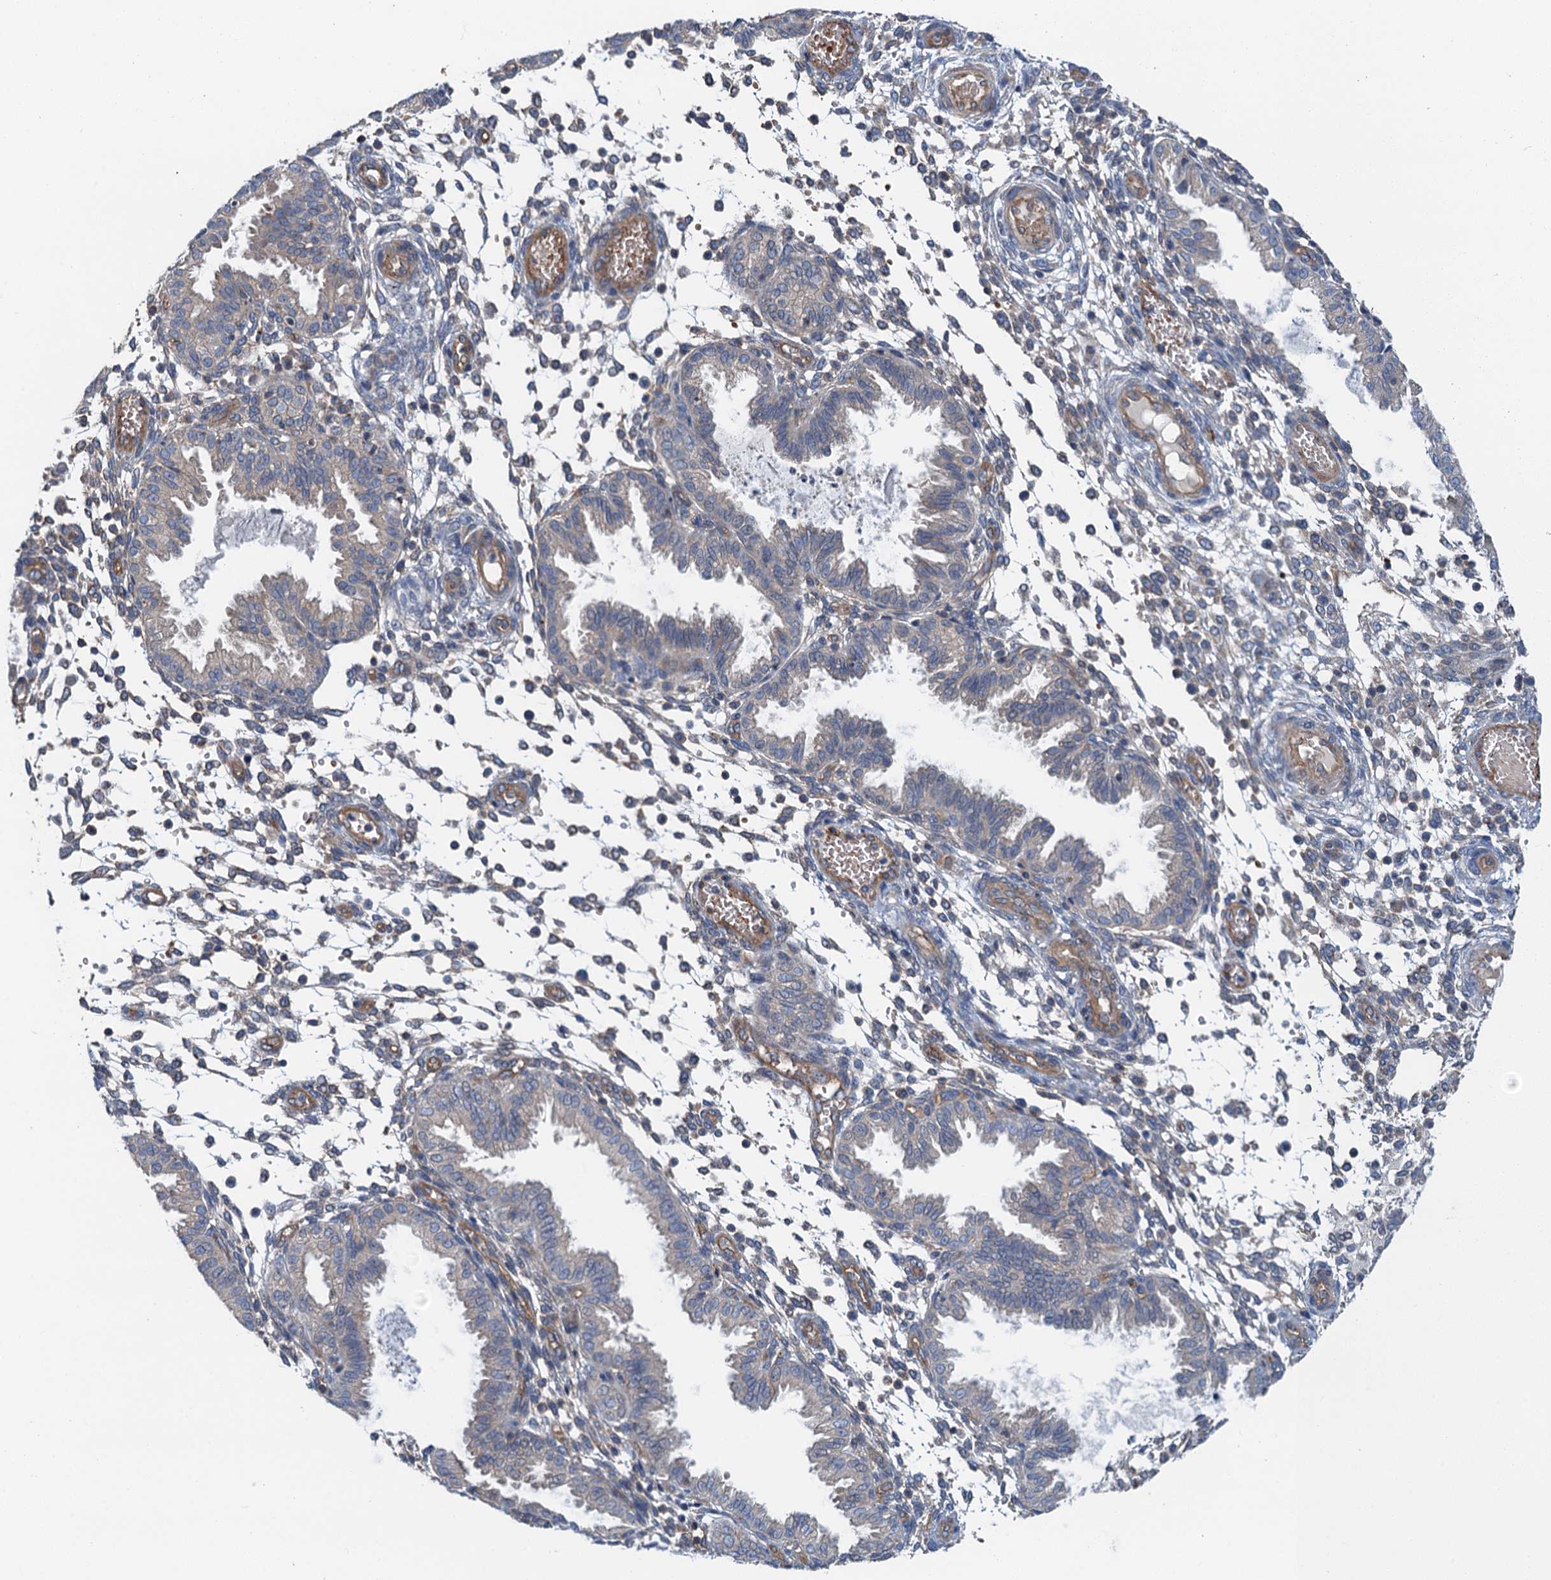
{"staining": {"intensity": "weak", "quantity": "25%-75%", "location": "cytoplasmic/membranous"}, "tissue": "endometrium", "cell_type": "Cells in endometrial stroma", "image_type": "normal", "snomed": [{"axis": "morphology", "description": "Normal tissue, NOS"}, {"axis": "topography", "description": "Endometrium"}], "caption": "This photomicrograph displays unremarkable endometrium stained with immunohistochemistry (IHC) to label a protein in brown. The cytoplasmic/membranous of cells in endometrial stroma show weak positivity for the protein. Nuclei are counter-stained blue.", "gene": "ROGDI", "patient": {"sex": "female", "age": 33}}